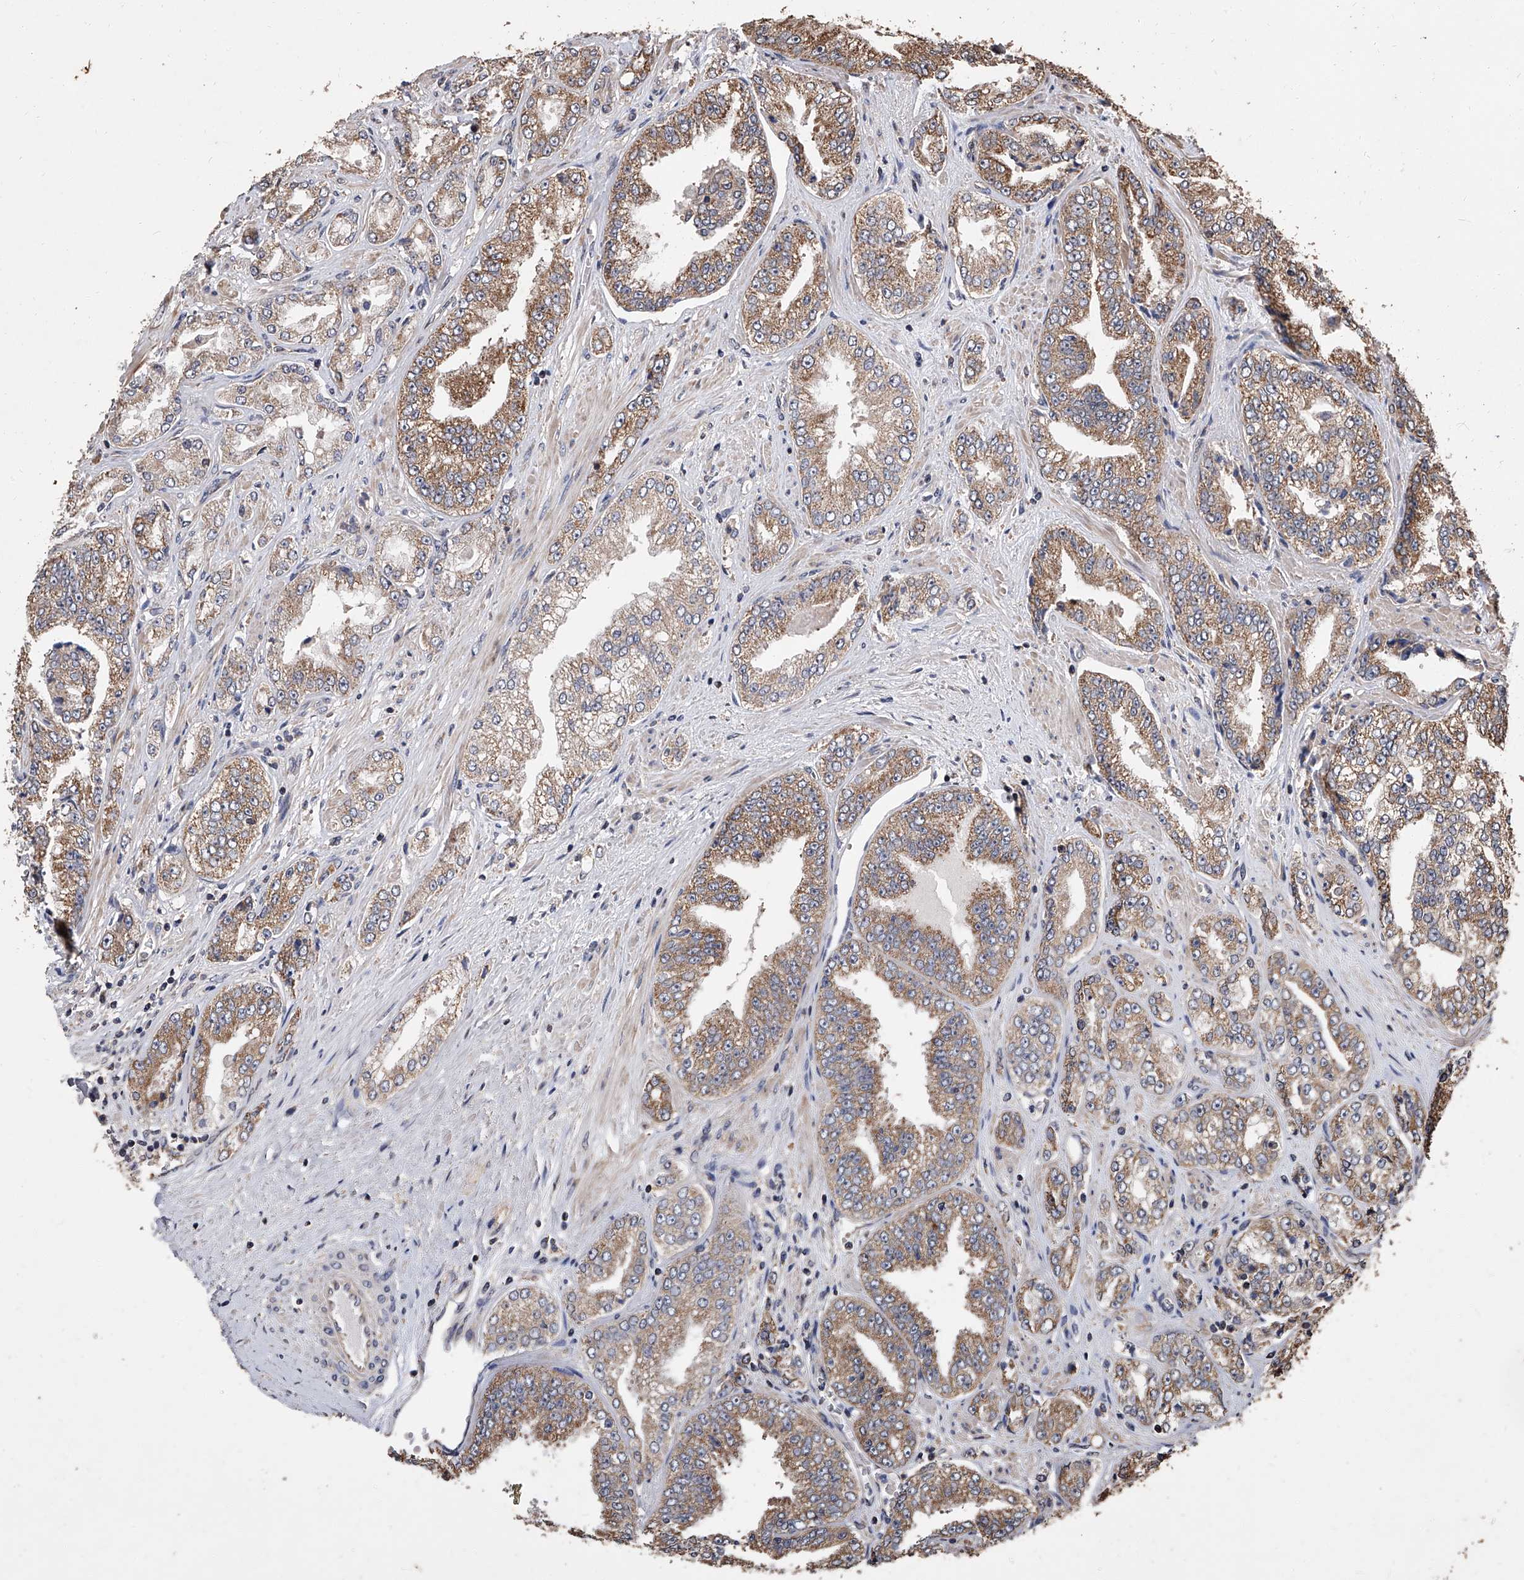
{"staining": {"intensity": "moderate", "quantity": ">75%", "location": "cytoplasmic/membranous"}, "tissue": "prostate cancer", "cell_type": "Tumor cells", "image_type": "cancer", "snomed": [{"axis": "morphology", "description": "Adenocarcinoma, High grade"}, {"axis": "topography", "description": "Prostate"}], "caption": "Adenocarcinoma (high-grade) (prostate) stained for a protein reveals moderate cytoplasmic/membranous positivity in tumor cells.", "gene": "LTV1", "patient": {"sex": "male", "age": 71}}